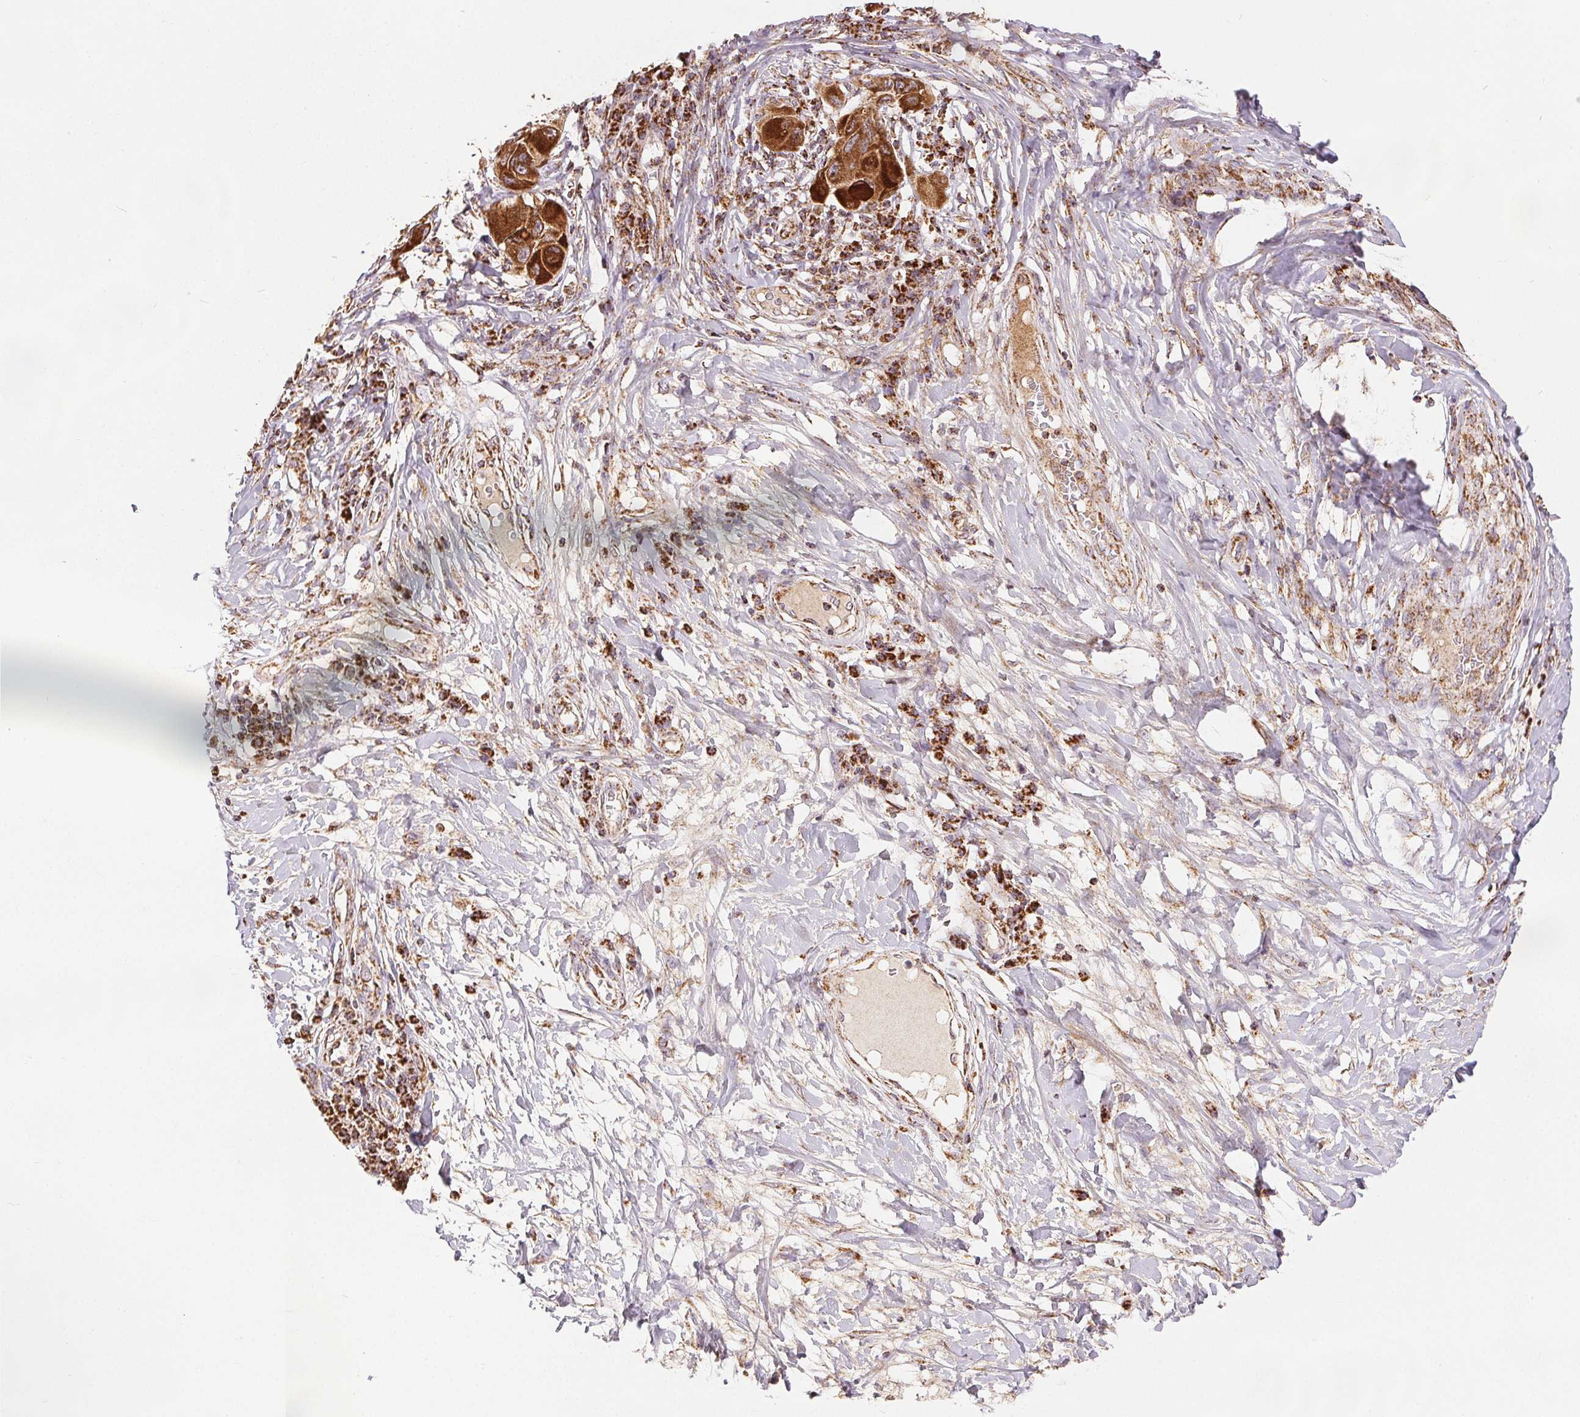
{"staining": {"intensity": "strong", "quantity": ">75%", "location": "cytoplasmic/membranous"}, "tissue": "melanoma", "cell_type": "Tumor cells", "image_type": "cancer", "snomed": [{"axis": "morphology", "description": "Malignant melanoma, NOS"}, {"axis": "topography", "description": "Skin"}], "caption": "A brown stain labels strong cytoplasmic/membranous expression of a protein in melanoma tumor cells. (DAB (3,3'-diaminobenzidine) = brown stain, brightfield microscopy at high magnification).", "gene": "SDHB", "patient": {"sex": "male", "age": 53}}